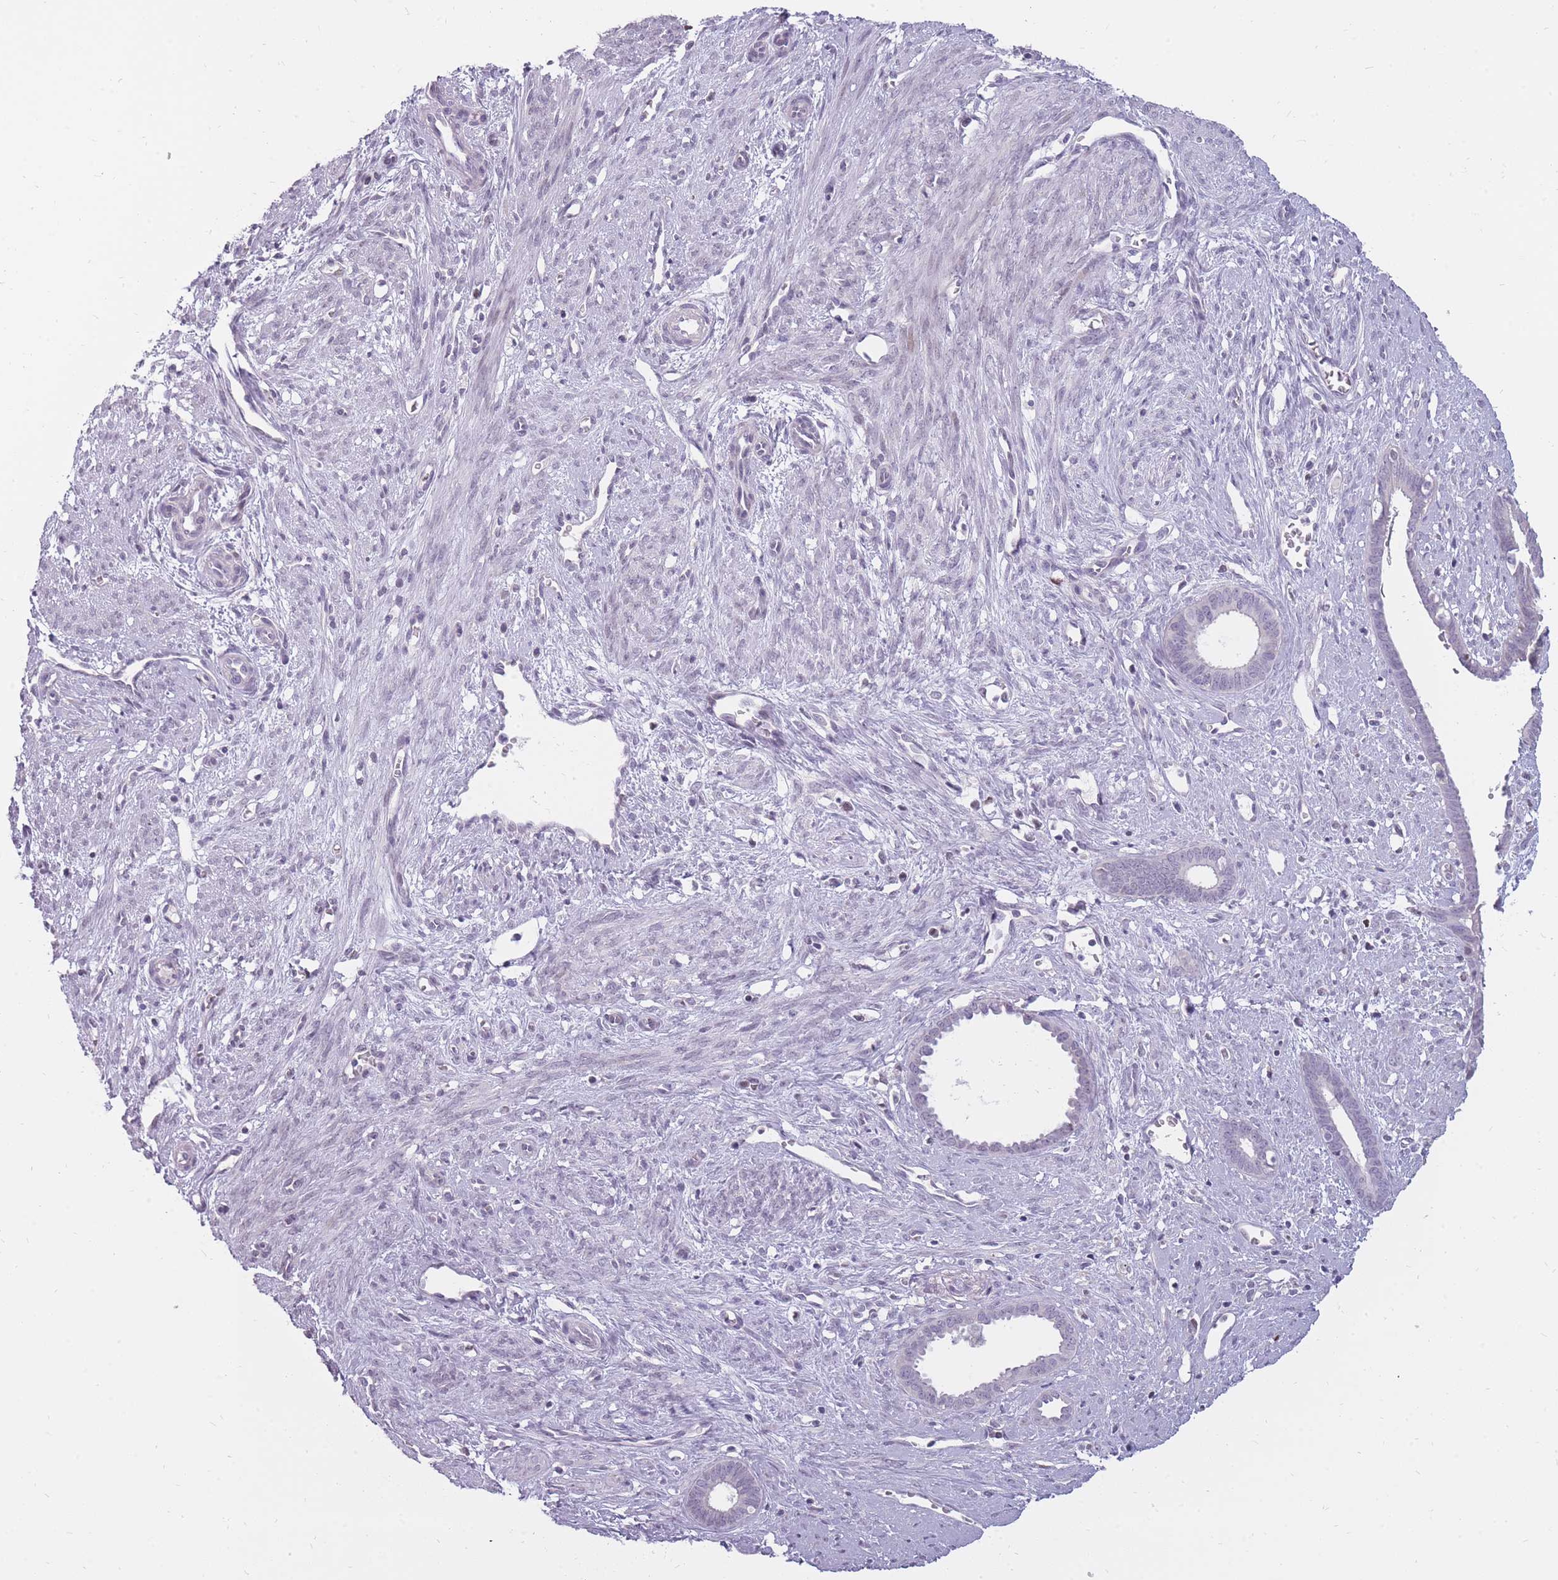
{"staining": {"intensity": "negative", "quantity": "none", "location": "none"}, "tissue": "endometrium", "cell_type": "Cells in endometrial stroma", "image_type": "normal", "snomed": [{"axis": "morphology", "description": "Normal tissue, NOS"}, {"axis": "topography", "description": "Endometrium"}], "caption": "Immunohistochemical staining of unremarkable human endometrium exhibits no significant expression in cells in endometrial stroma. (DAB (3,3'-diaminobenzidine) IHC with hematoxylin counter stain).", "gene": "POM121C", "patient": {"sex": "female", "age": 61}}